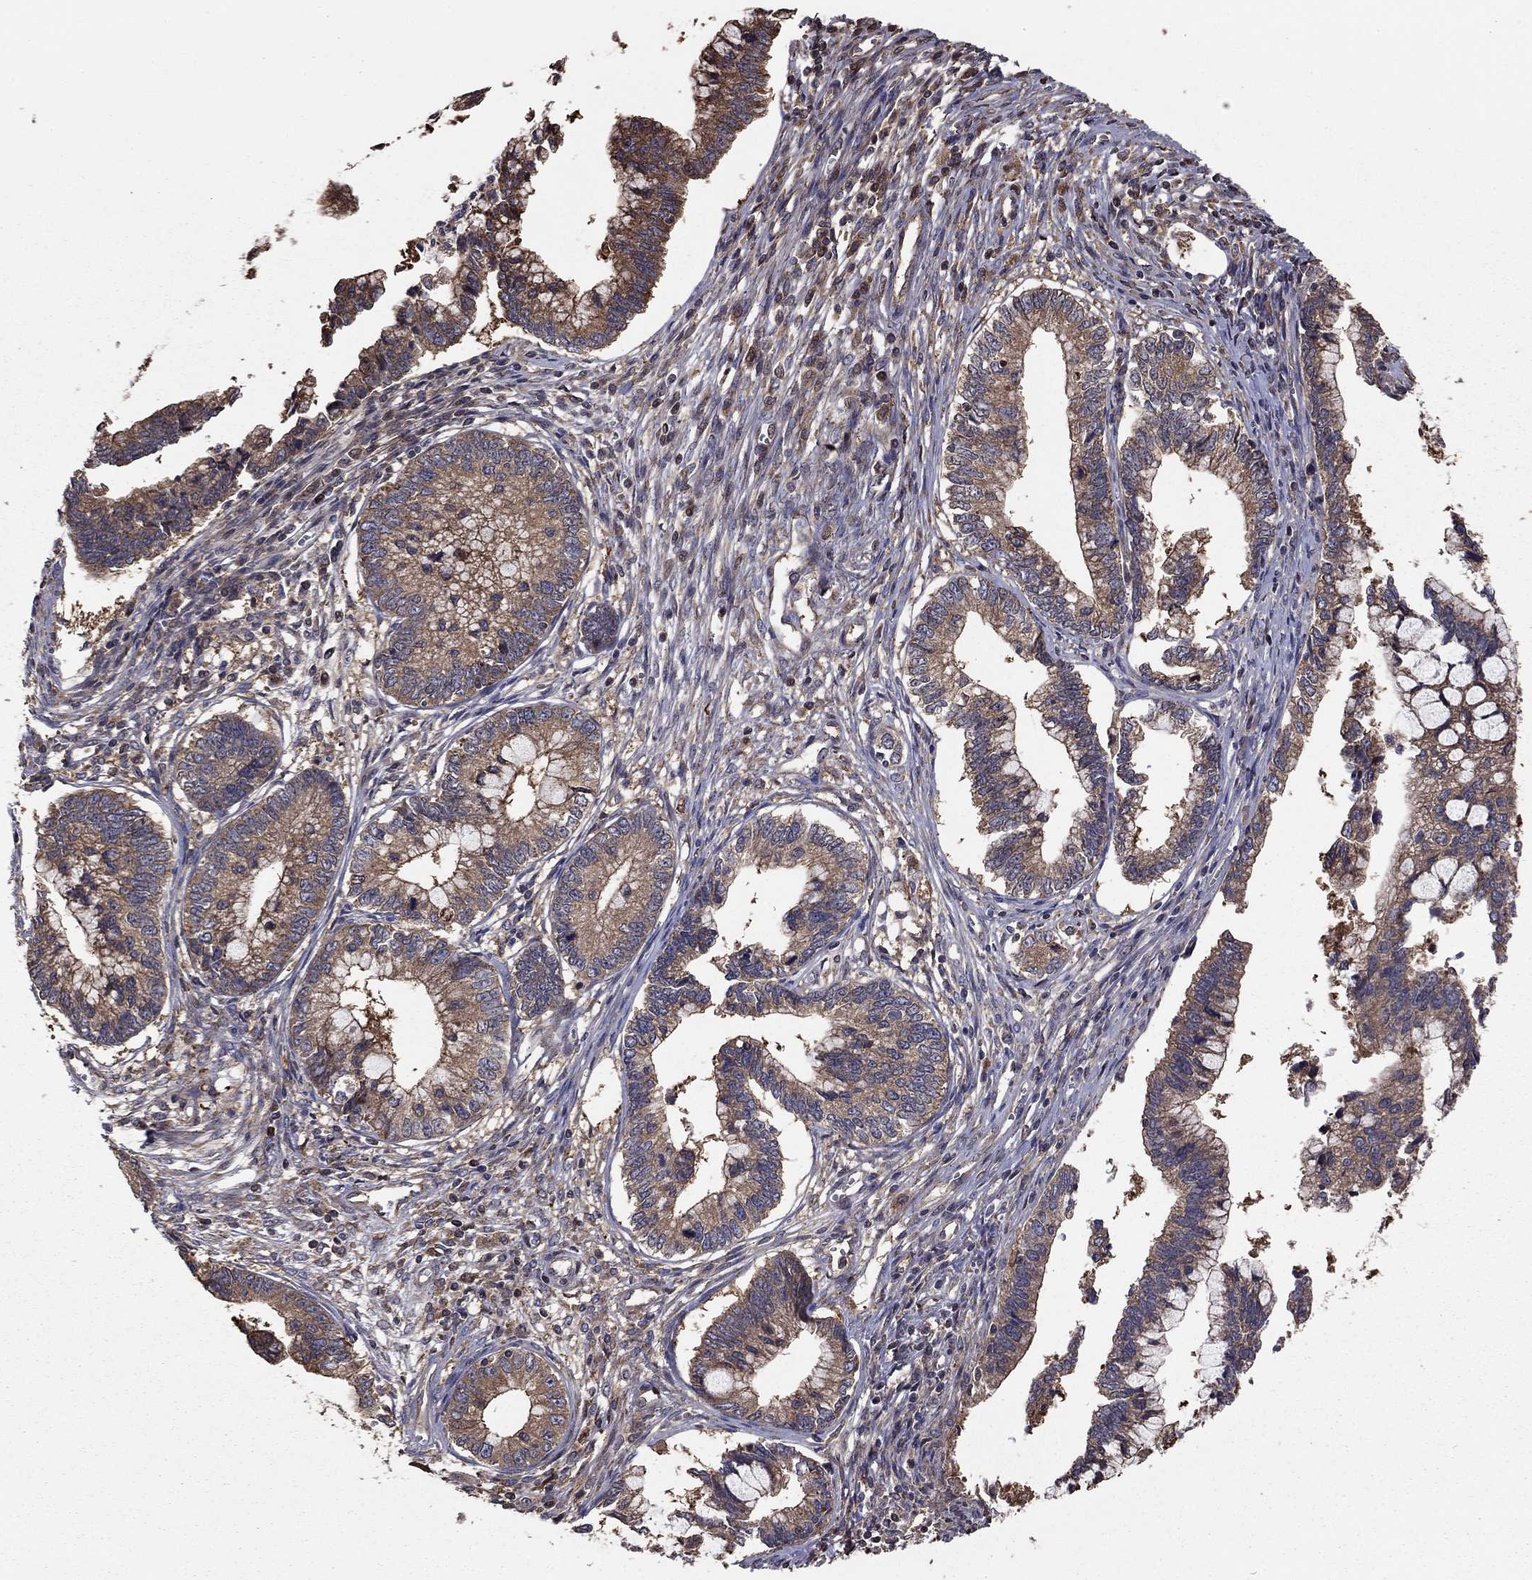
{"staining": {"intensity": "strong", "quantity": "25%-75%", "location": "cytoplasmic/membranous"}, "tissue": "cervical cancer", "cell_type": "Tumor cells", "image_type": "cancer", "snomed": [{"axis": "morphology", "description": "Adenocarcinoma, NOS"}, {"axis": "topography", "description": "Cervix"}], "caption": "This micrograph displays immunohistochemistry staining of human cervical cancer, with high strong cytoplasmic/membranous expression in about 25%-75% of tumor cells.", "gene": "BABAM2", "patient": {"sex": "female", "age": 44}}